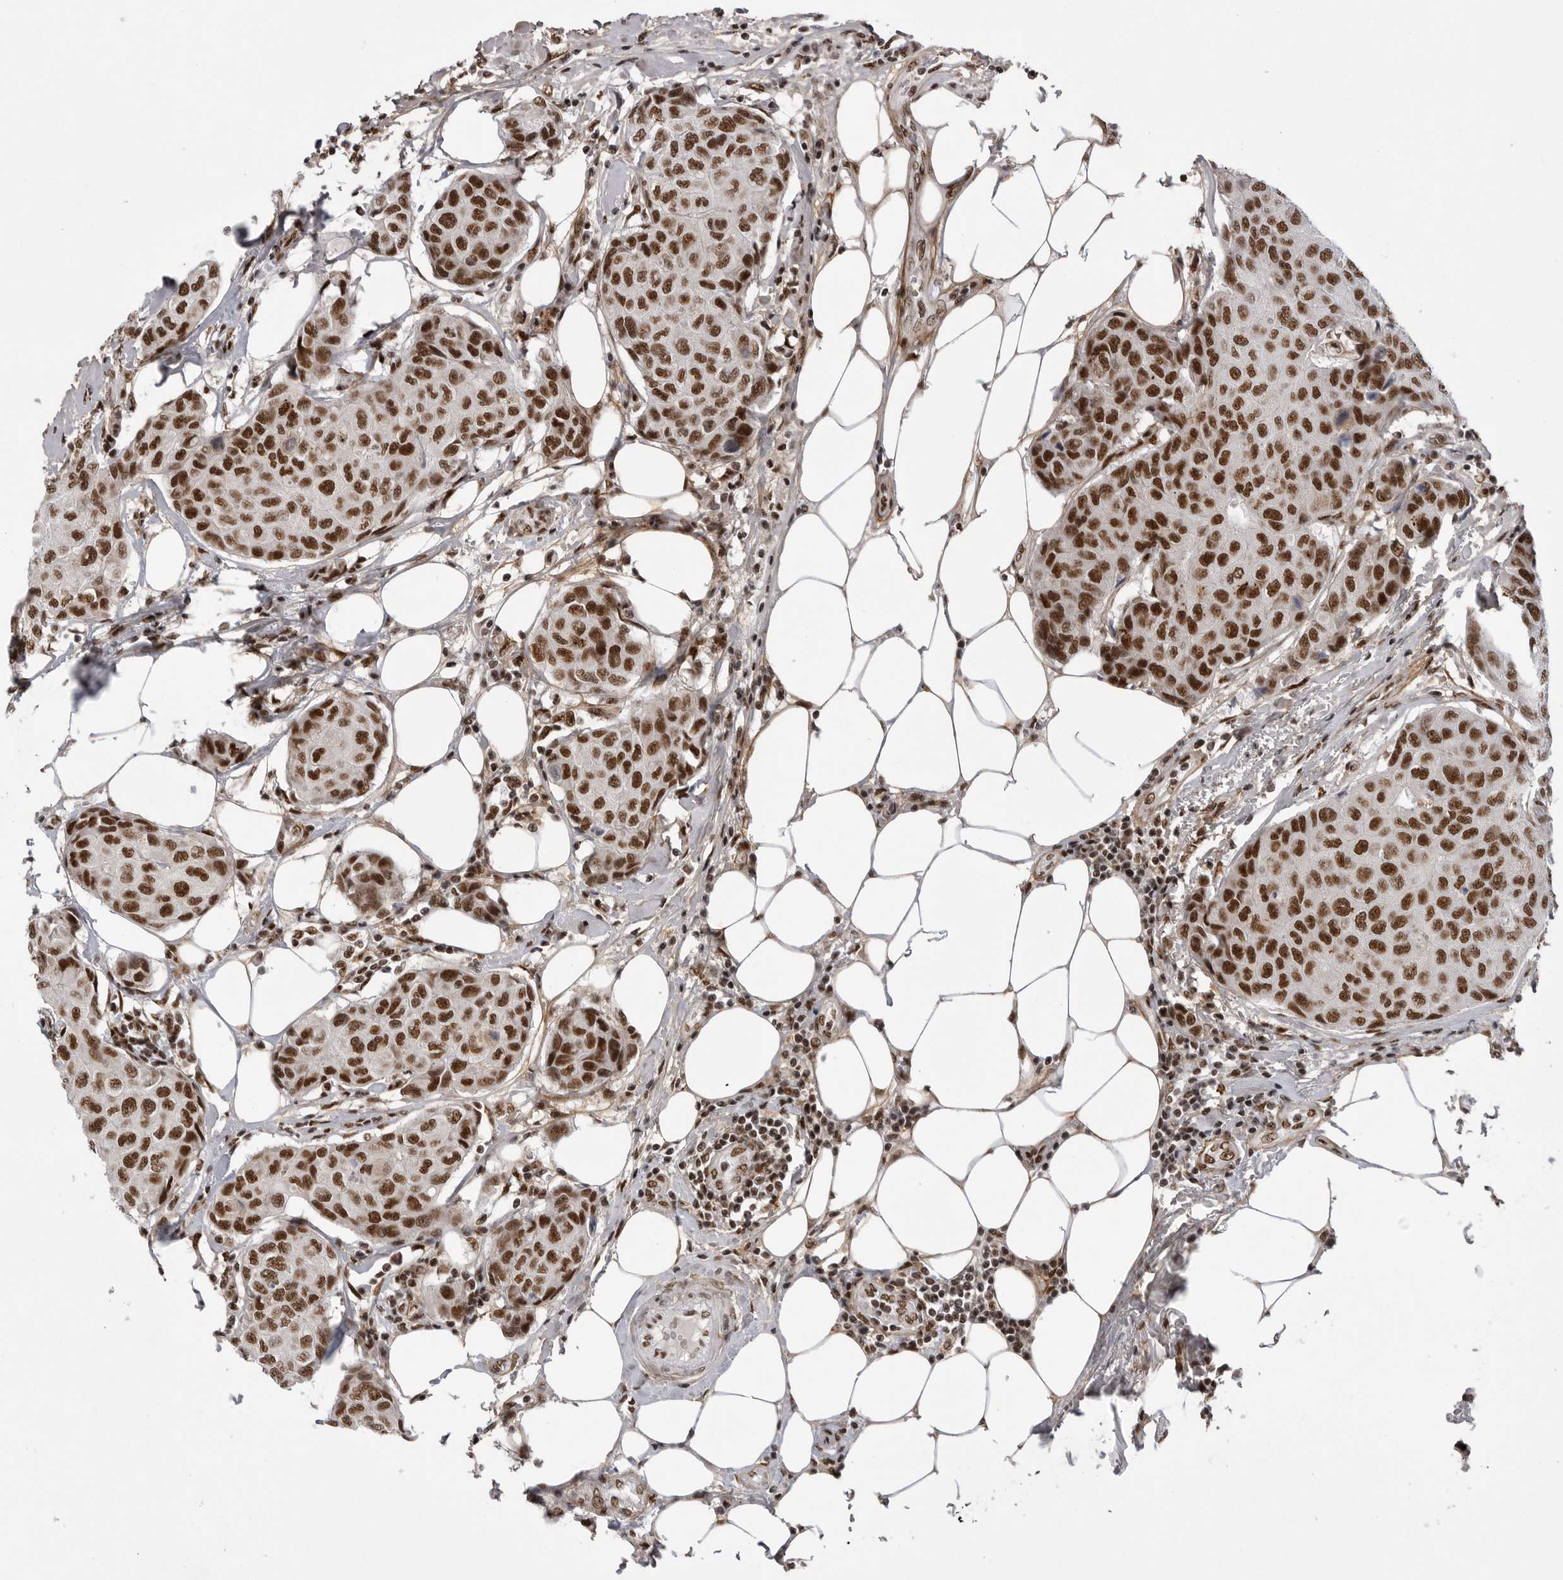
{"staining": {"intensity": "strong", "quantity": ">75%", "location": "nuclear"}, "tissue": "breast cancer", "cell_type": "Tumor cells", "image_type": "cancer", "snomed": [{"axis": "morphology", "description": "Duct carcinoma"}, {"axis": "topography", "description": "Breast"}], "caption": "Breast cancer (invasive ductal carcinoma) stained with DAB immunohistochemistry displays high levels of strong nuclear positivity in approximately >75% of tumor cells.", "gene": "PPP1R8", "patient": {"sex": "female", "age": 80}}